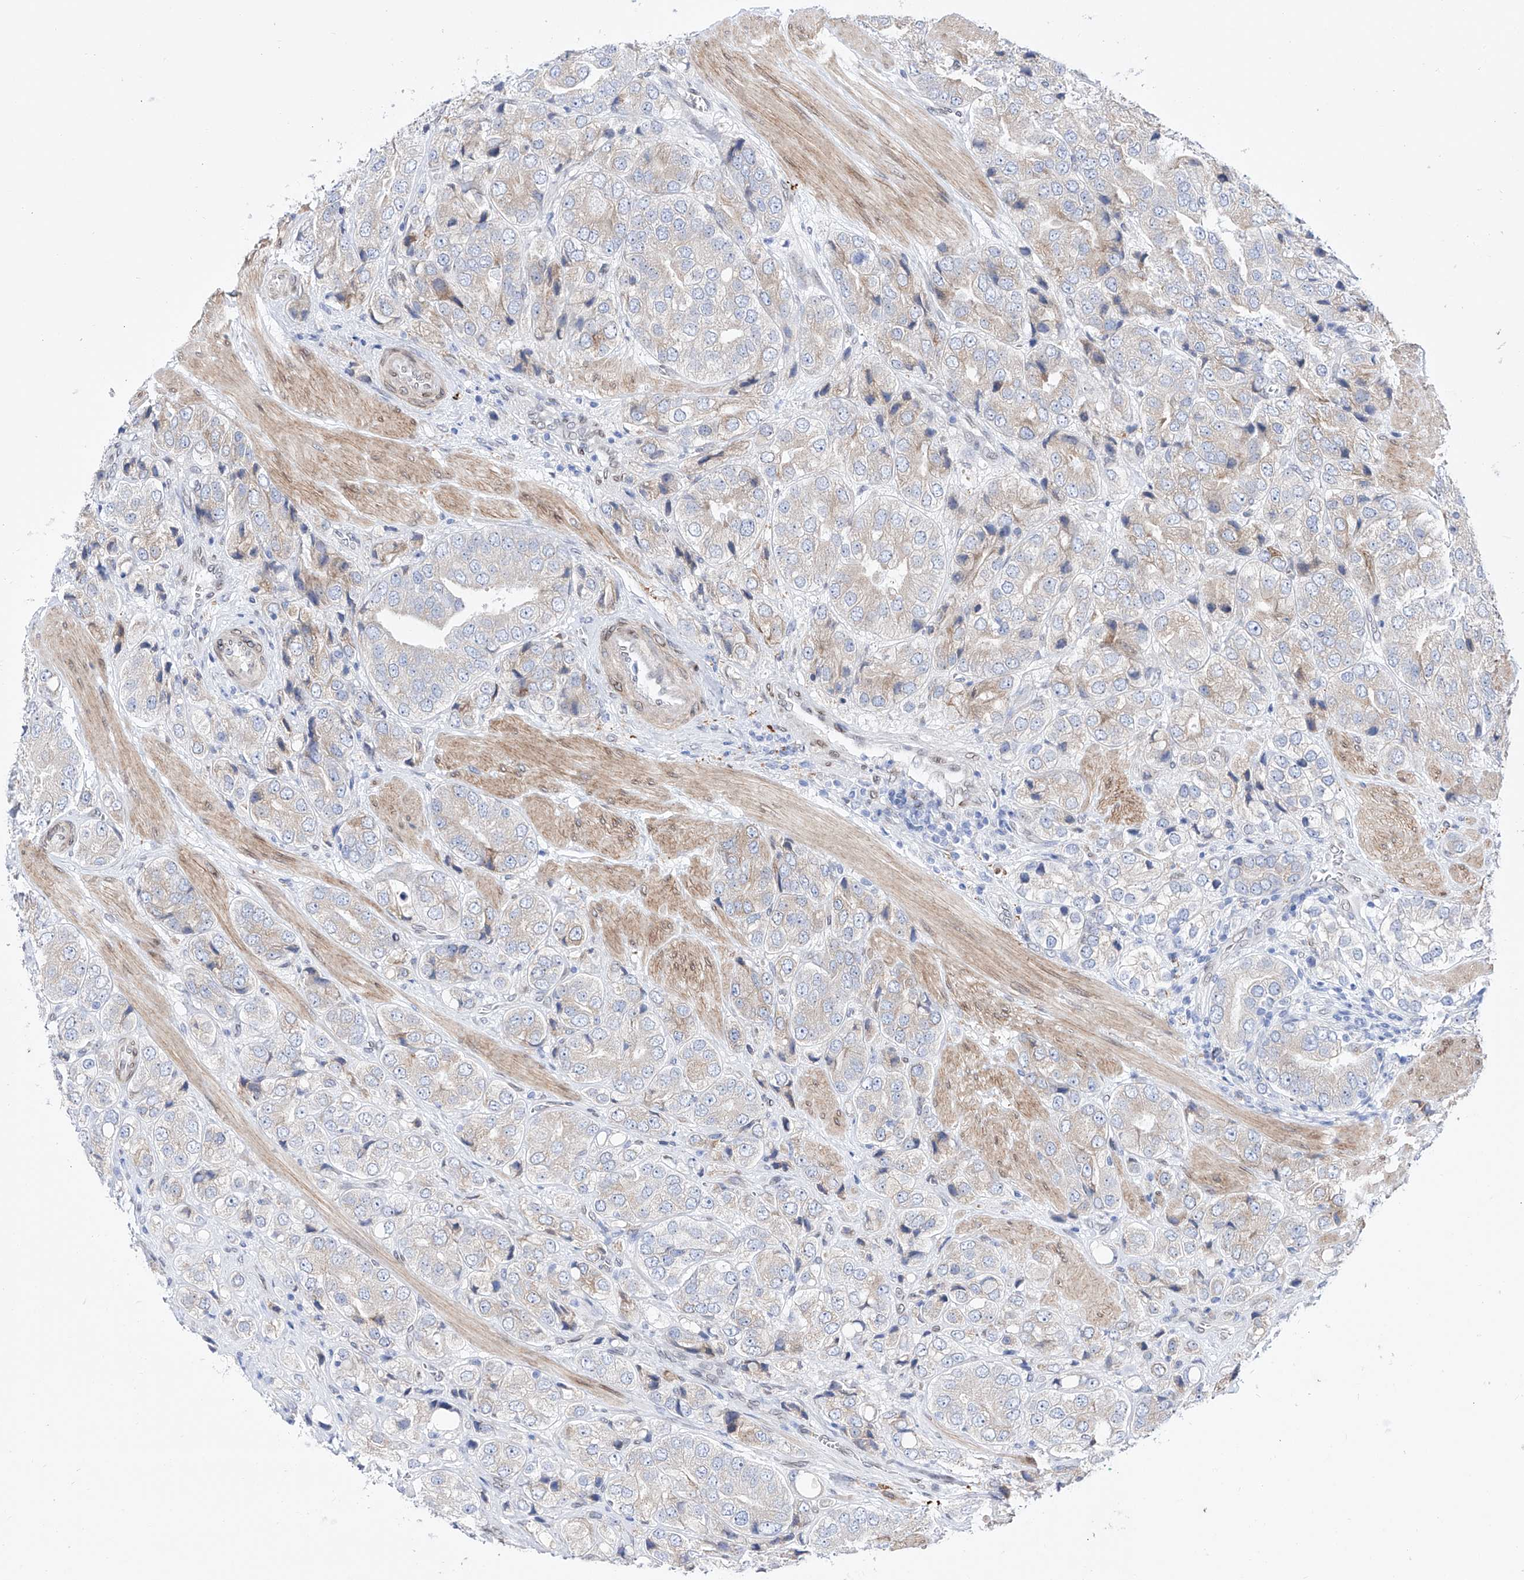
{"staining": {"intensity": "negative", "quantity": "none", "location": "none"}, "tissue": "prostate cancer", "cell_type": "Tumor cells", "image_type": "cancer", "snomed": [{"axis": "morphology", "description": "Adenocarcinoma, High grade"}, {"axis": "topography", "description": "Prostate"}], "caption": "Immunohistochemistry image of human prostate cancer (high-grade adenocarcinoma) stained for a protein (brown), which shows no expression in tumor cells. Nuclei are stained in blue.", "gene": "LCLAT1", "patient": {"sex": "male", "age": 50}}